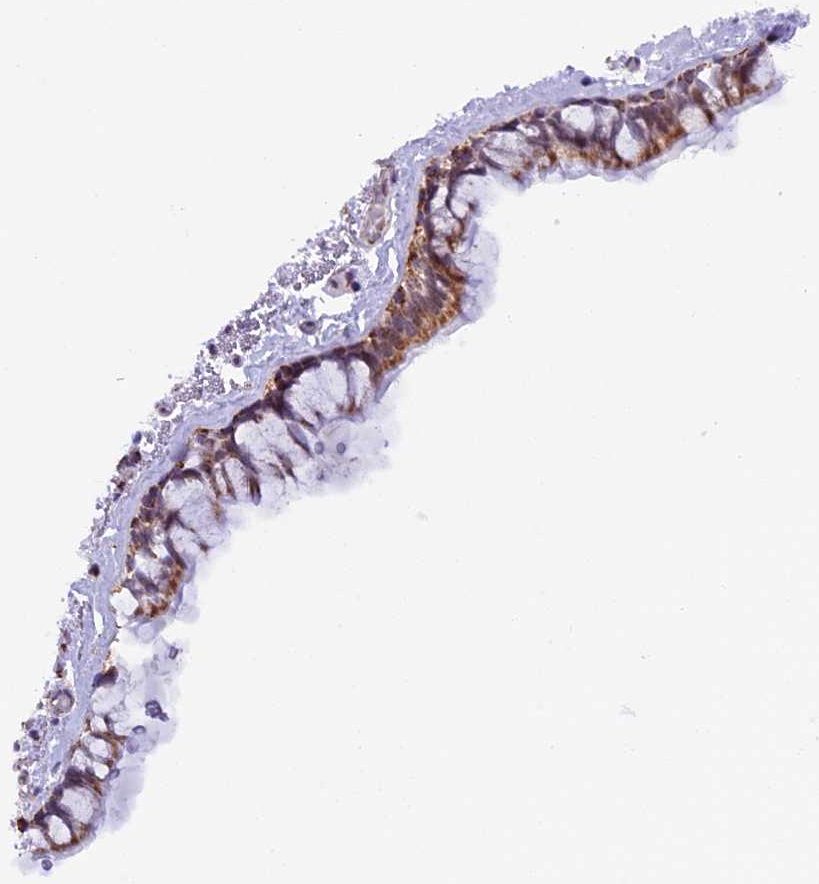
{"staining": {"intensity": "moderate", "quantity": "25%-75%", "location": "cytoplasmic/membranous"}, "tissue": "bronchus", "cell_type": "Respiratory epithelial cells", "image_type": "normal", "snomed": [{"axis": "morphology", "description": "Normal tissue, NOS"}, {"axis": "topography", "description": "Cartilage tissue"}], "caption": "Protein analysis of benign bronchus displays moderate cytoplasmic/membranous positivity in about 25%-75% of respiratory epithelial cells.", "gene": "TFAM", "patient": {"sex": "male", "age": 63}}